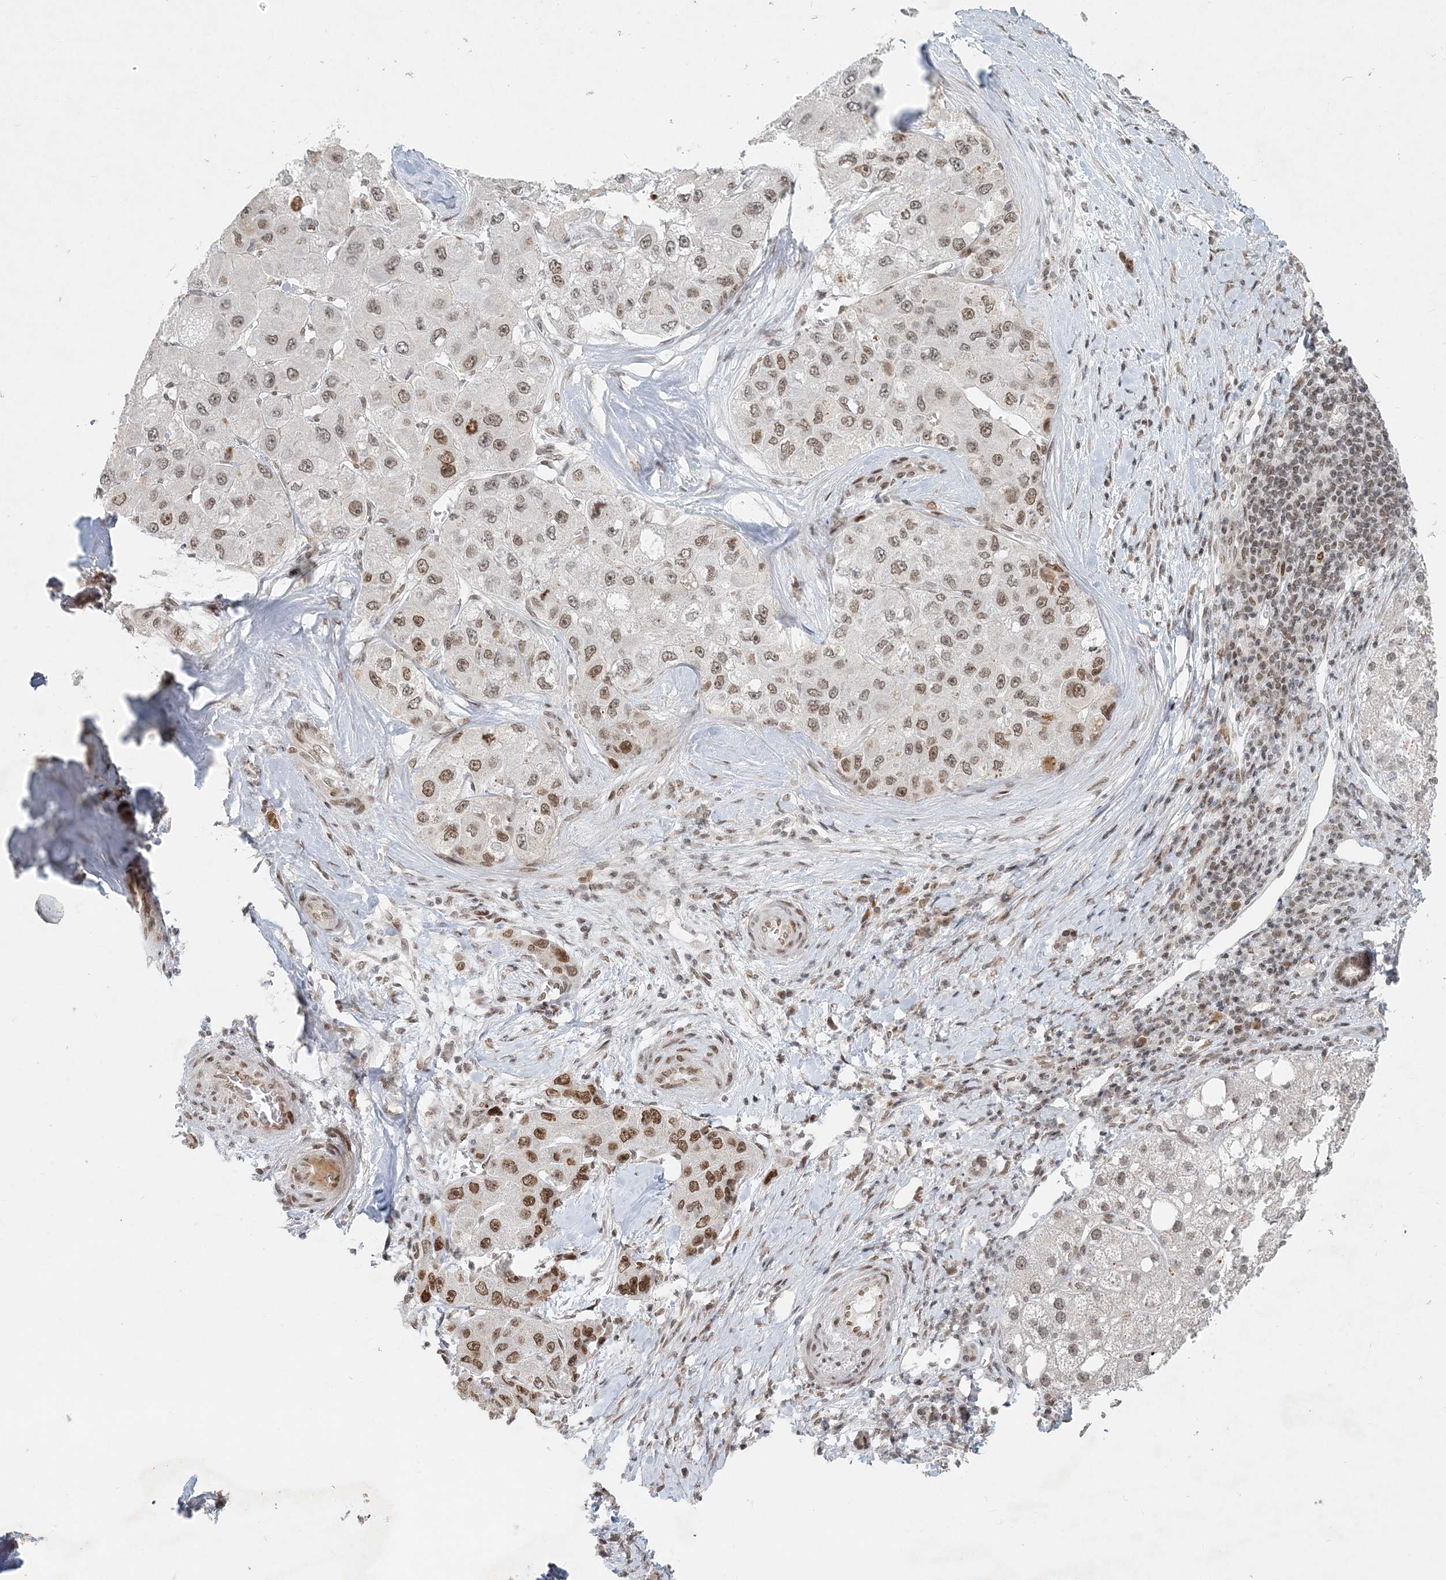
{"staining": {"intensity": "moderate", "quantity": "25%-75%", "location": "nuclear"}, "tissue": "liver cancer", "cell_type": "Tumor cells", "image_type": "cancer", "snomed": [{"axis": "morphology", "description": "Carcinoma, Hepatocellular, NOS"}, {"axis": "topography", "description": "Liver"}], "caption": "Tumor cells show medium levels of moderate nuclear expression in about 25%-75% of cells in human hepatocellular carcinoma (liver).", "gene": "BAZ1B", "patient": {"sex": "male", "age": 80}}